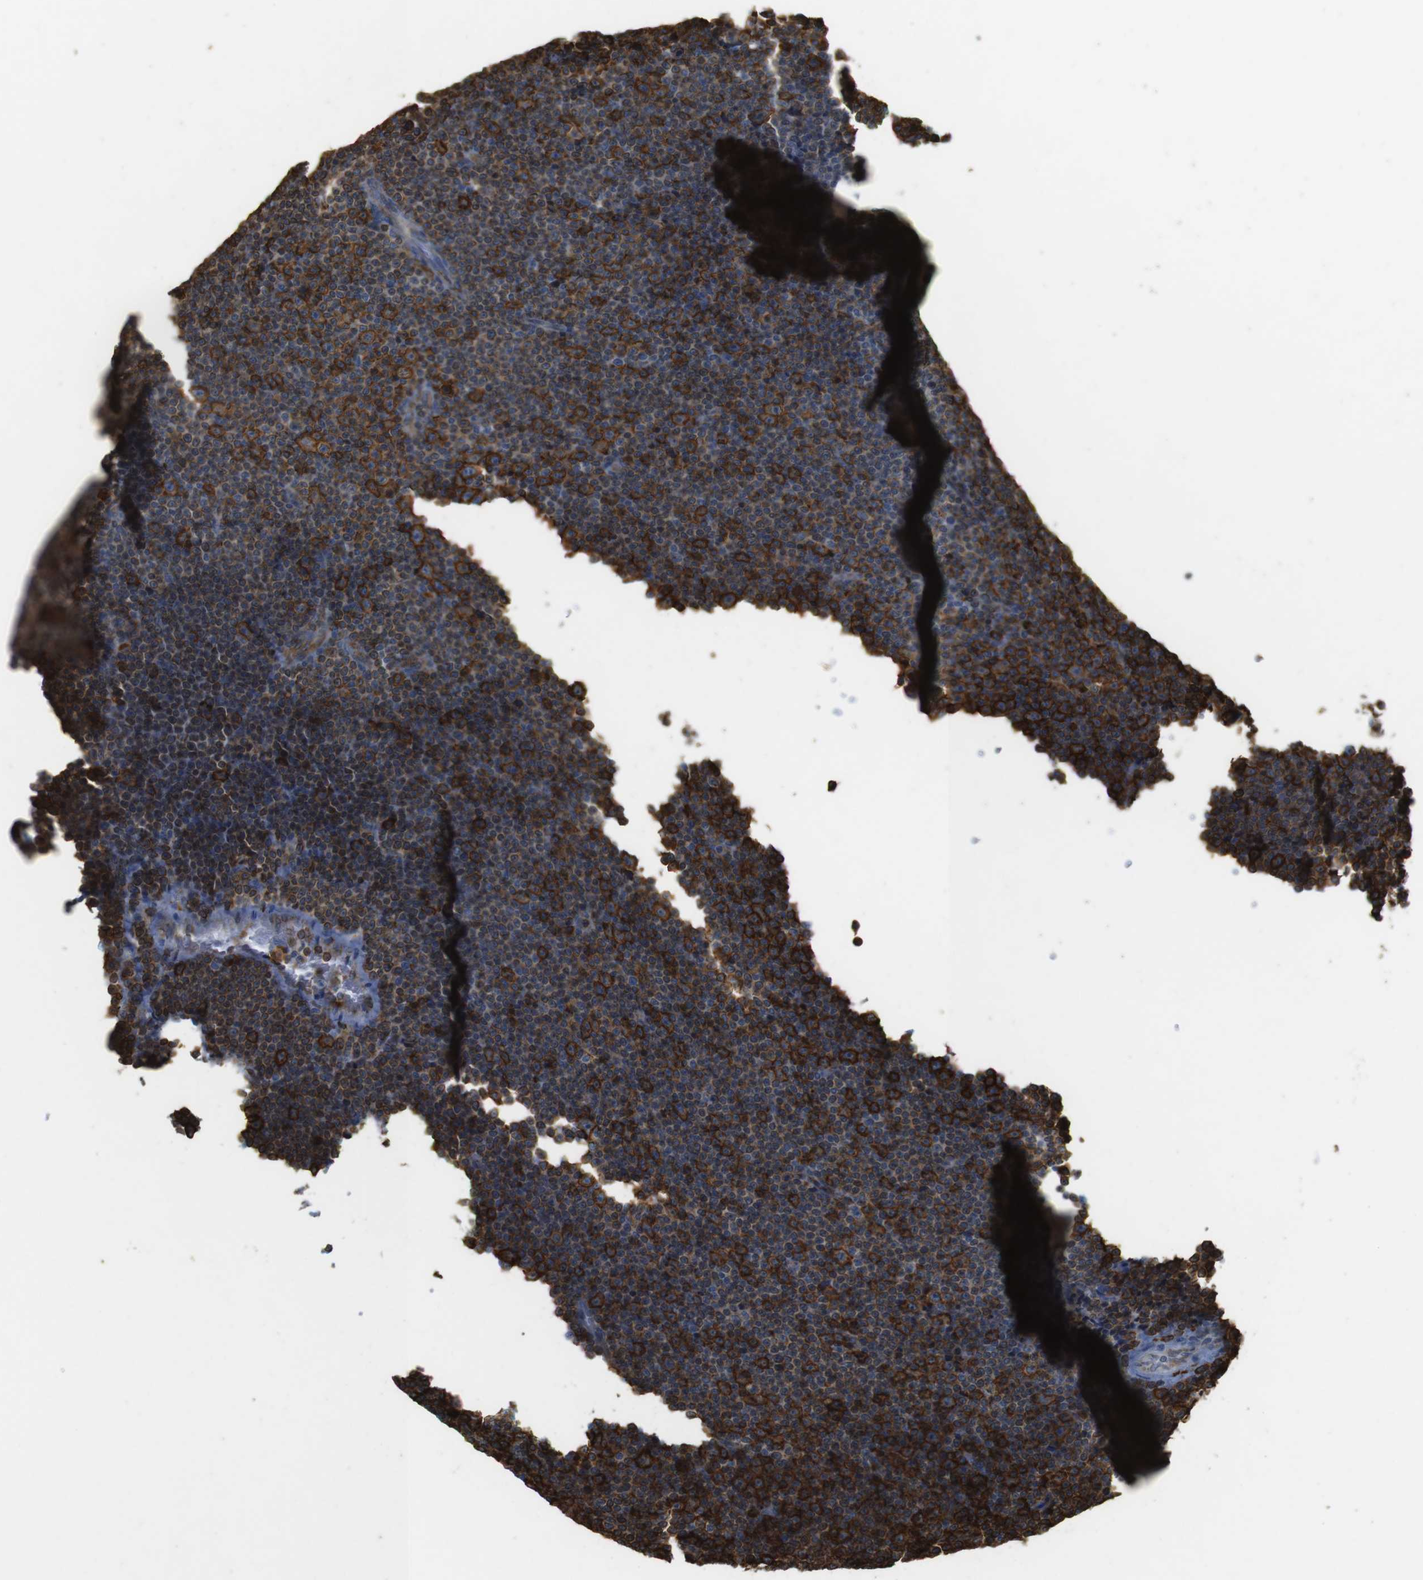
{"staining": {"intensity": "moderate", "quantity": ">75%", "location": "cytoplasmic/membranous"}, "tissue": "lymphoma", "cell_type": "Tumor cells", "image_type": "cancer", "snomed": [{"axis": "morphology", "description": "Malignant lymphoma, non-Hodgkin's type, Low grade"}, {"axis": "topography", "description": "Lymph node"}], "caption": "Immunohistochemical staining of human low-grade malignant lymphoma, non-Hodgkin's type shows medium levels of moderate cytoplasmic/membranous expression in approximately >75% of tumor cells.", "gene": "HLA-DRA", "patient": {"sex": "female", "age": 67}}